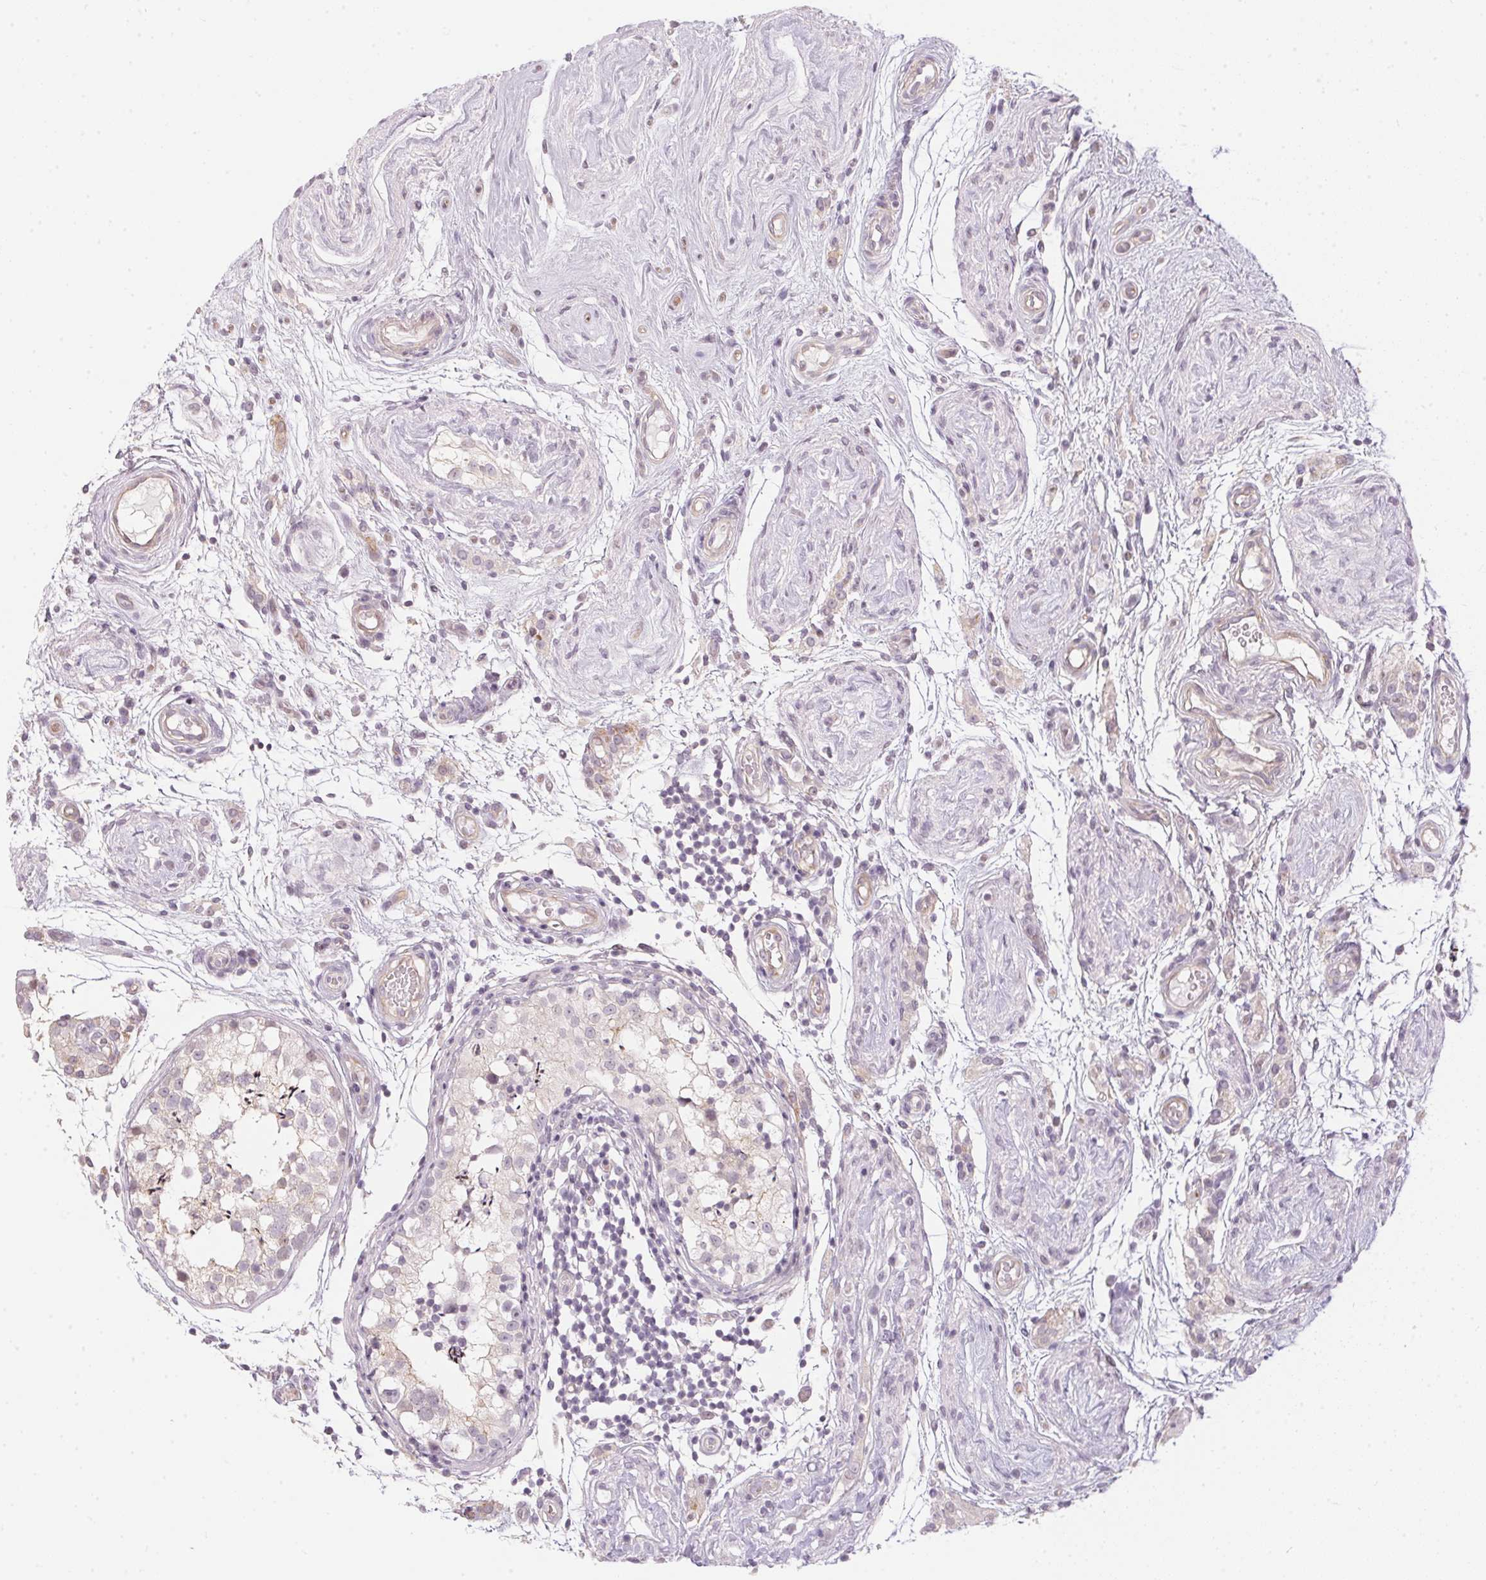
{"staining": {"intensity": "weak", "quantity": "<25%", "location": "cytoplasmic/membranous"}, "tissue": "testis", "cell_type": "Cells in seminiferous ducts", "image_type": "normal", "snomed": [{"axis": "morphology", "description": "Normal tissue, NOS"}, {"axis": "morphology", "description": "Seminoma, NOS"}, {"axis": "topography", "description": "Testis"}], "caption": "IHC image of benign testis stained for a protein (brown), which exhibits no positivity in cells in seminiferous ducts.", "gene": "GDAP1L1", "patient": {"sex": "male", "age": 29}}